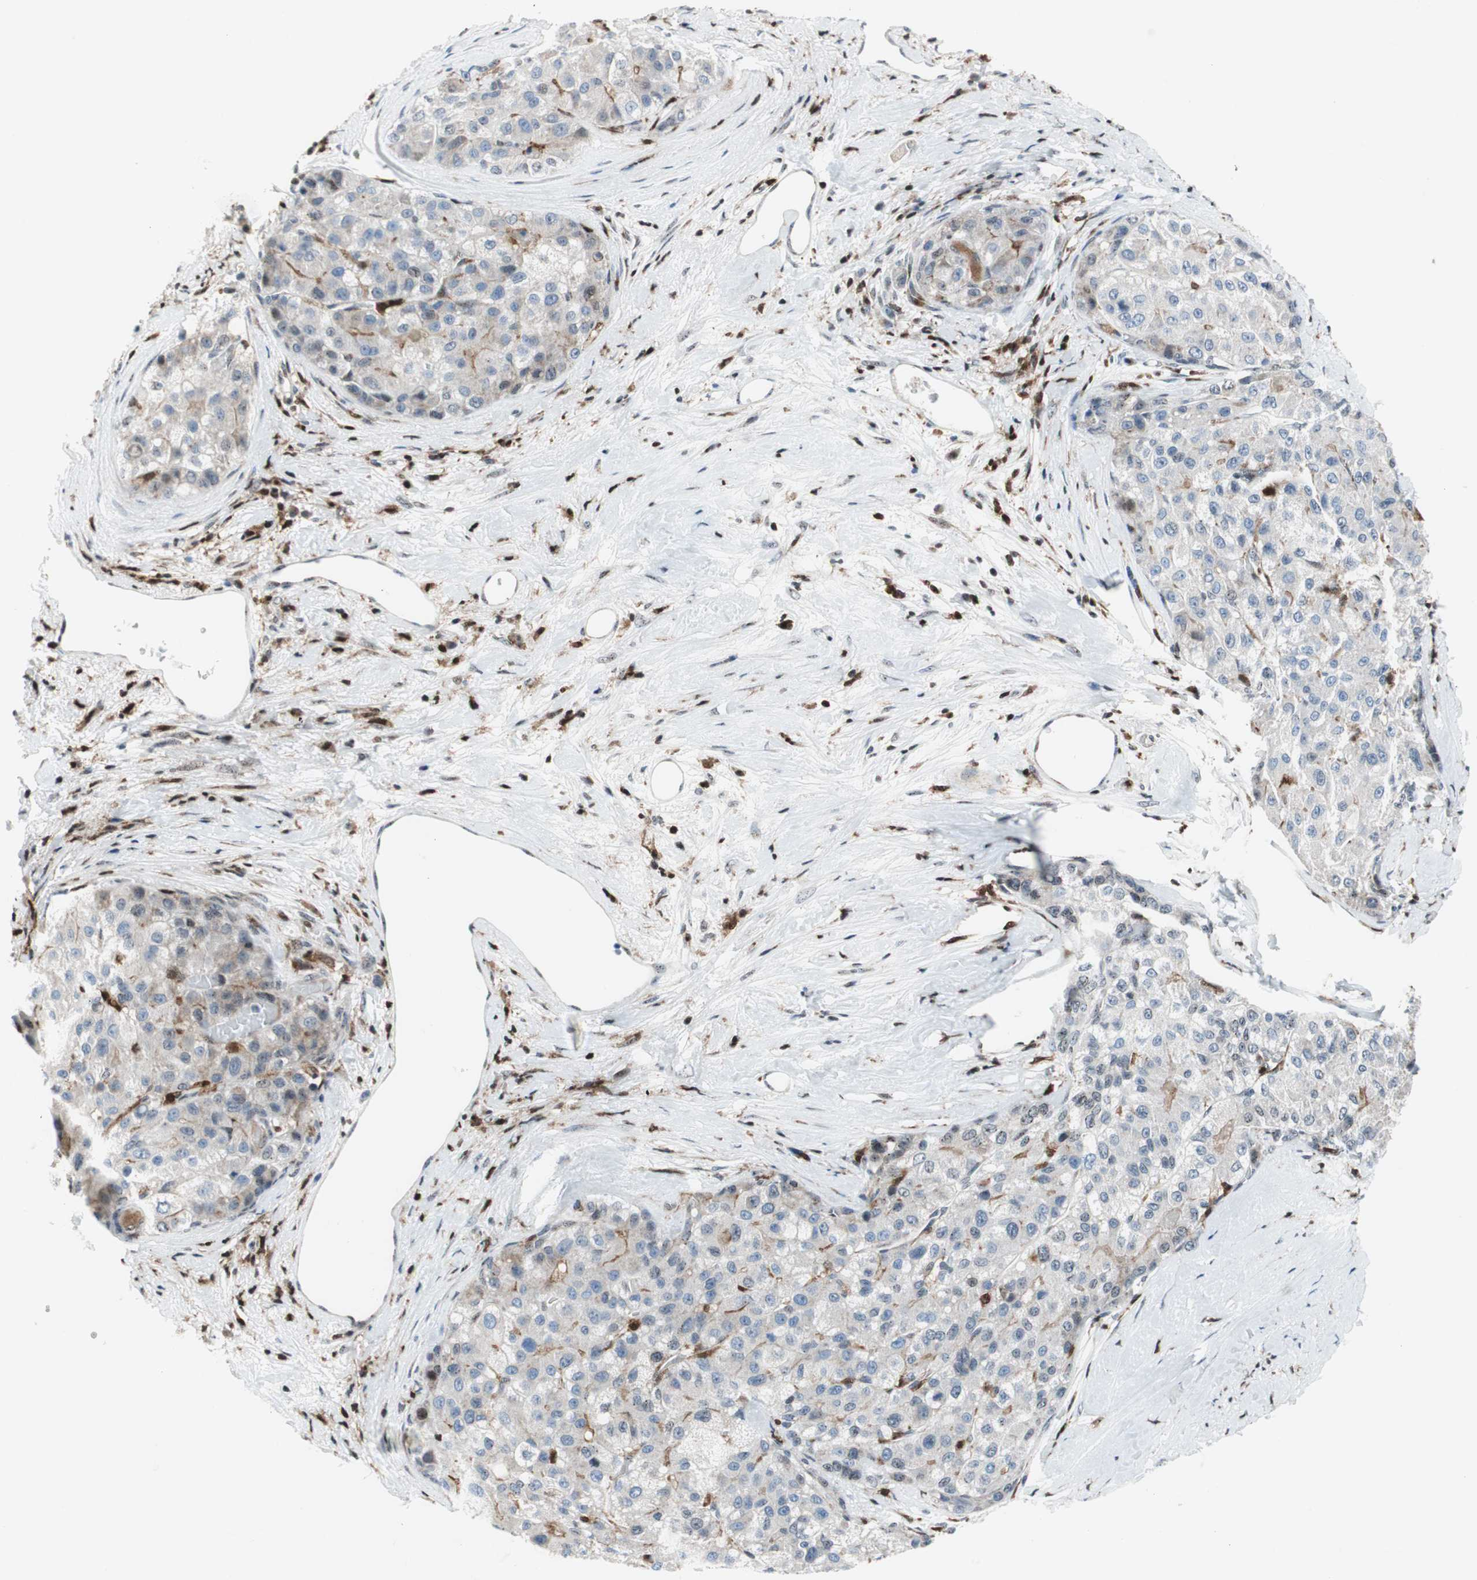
{"staining": {"intensity": "negative", "quantity": "none", "location": "none"}, "tissue": "liver cancer", "cell_type": "Tumor cells", "image_type": "cancer", "snomed": [{"axis": "morphology", "description": "Carcinoma, Hepatocellular, NOS"}, {"axis": "topography", "description": "Liver"}], "caption": "Immunohistochemical staining of liver hepatocellular carcinoma exhibits no significant positivity in tumor cells.", "gene": "RGS10", "patient": {"sex": "male", "age": 80}}